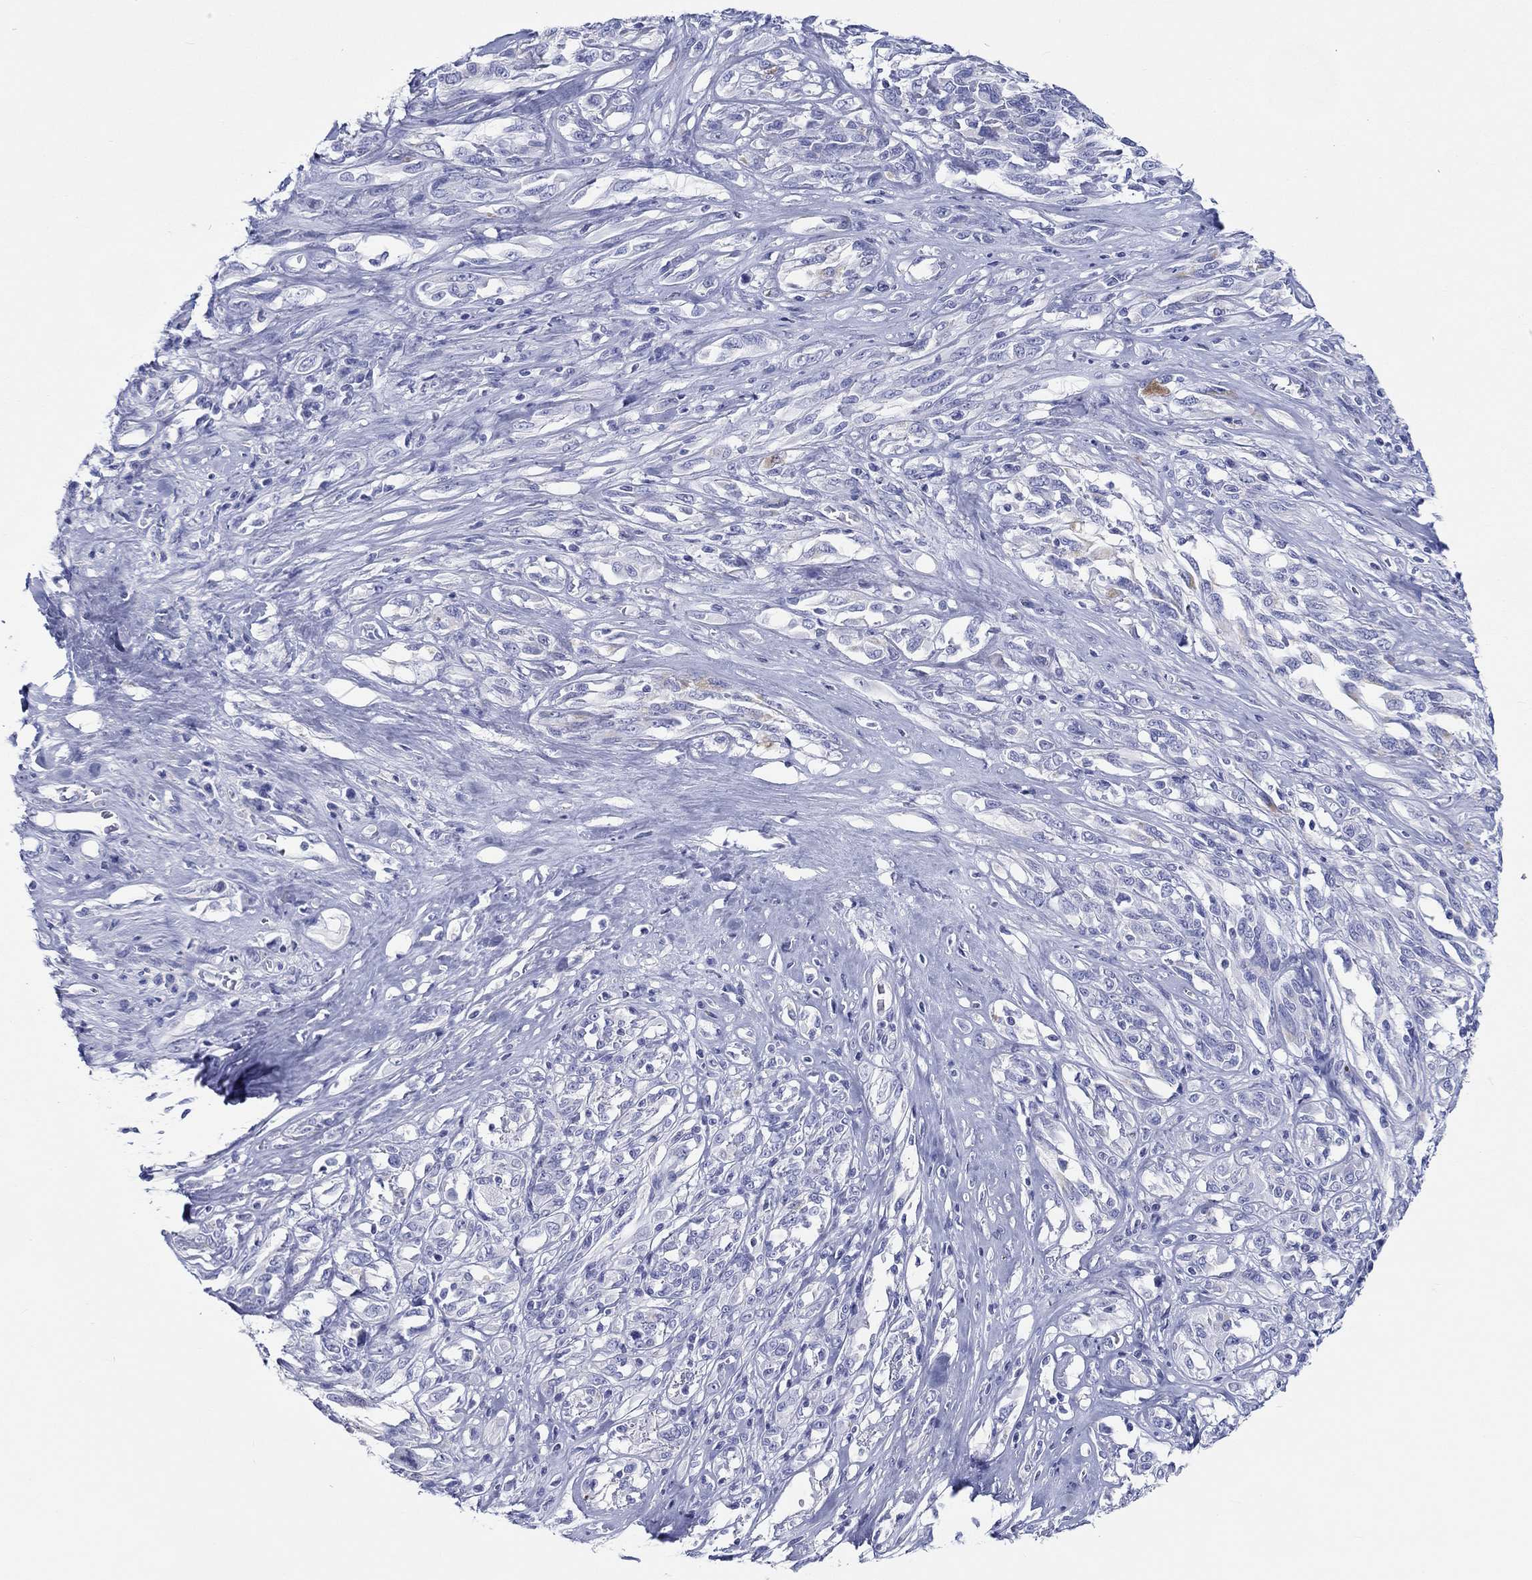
{"staining": {"intensity": "negative", "quantity": "none", "location": "none"}, "tissue": "melanoma", "cell_type": "Tumor cells", "image_type": "cancer", "snomed": [{"axis": "morphology", "description": "Malignant melanoma, NOS"}, {"axis": "topography", "description": "Skin"}], "caption": "This is a micrograph of immunohistochemistry (IHC) staining of melanoma, which shows no expression in tumor cells. (DAB immunohistochemistry (IHC) with hematoxylin counter stain).", "gene": "H1-1", "patient": {"sex": "female", "age": 91}}